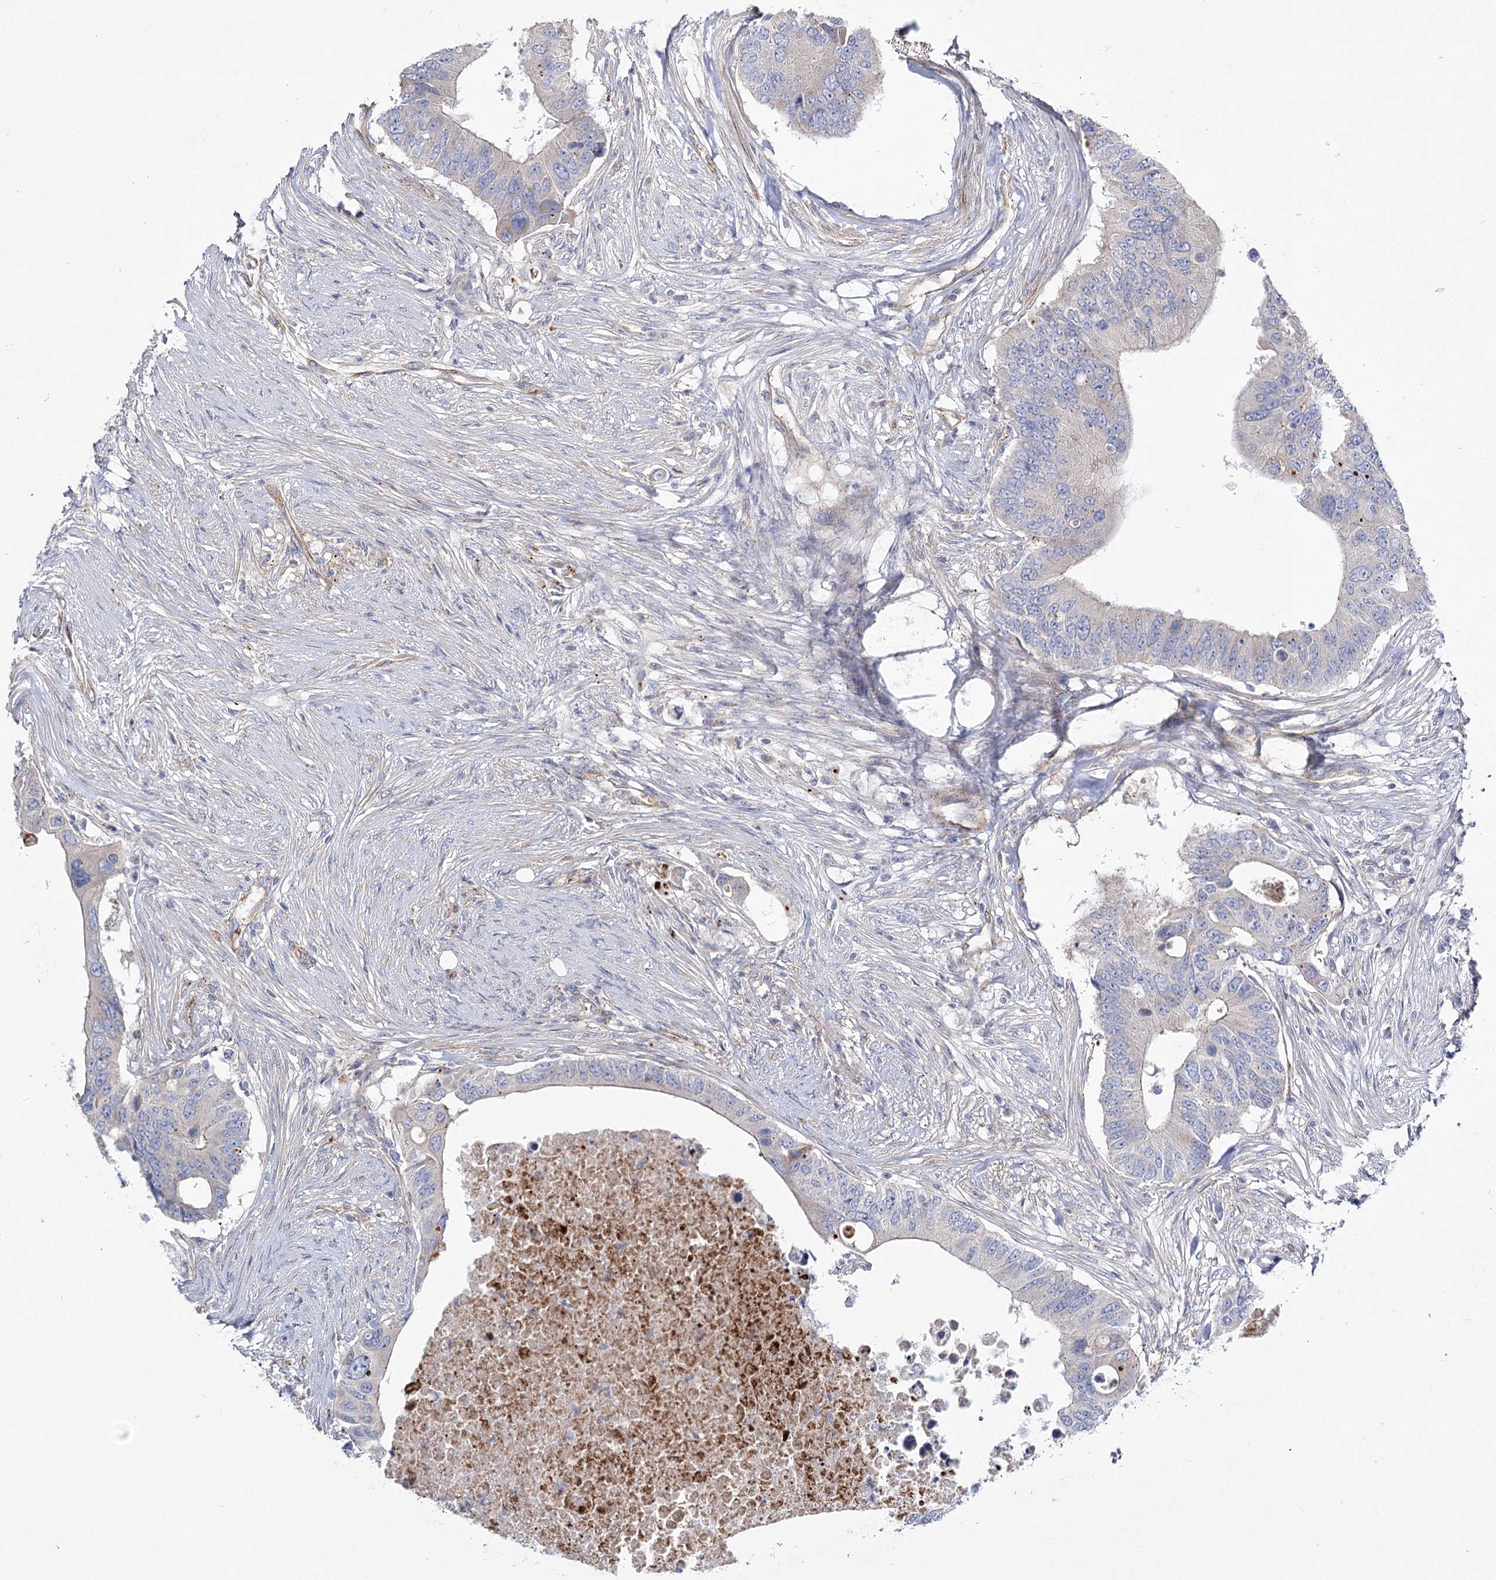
{"staining": {"intensity": "negative", "quantity": "none", "location": "none"}, "tissue": "colorectal cancer", "cell_type": "Tumor cells", "image_type": "cancer", "snomed": [{"axis": "morphology", "description": "Adenocarcinoma, NOS"}, {"axis": "topography", "description": "Colon"}], "caption": "Immunohistochemistry (IHC) of human colorectal adenocarcinoma shows no positivity in tumor cells.", "gene": "TMEM164", "patient": {"sex": "male", "age": 71}}